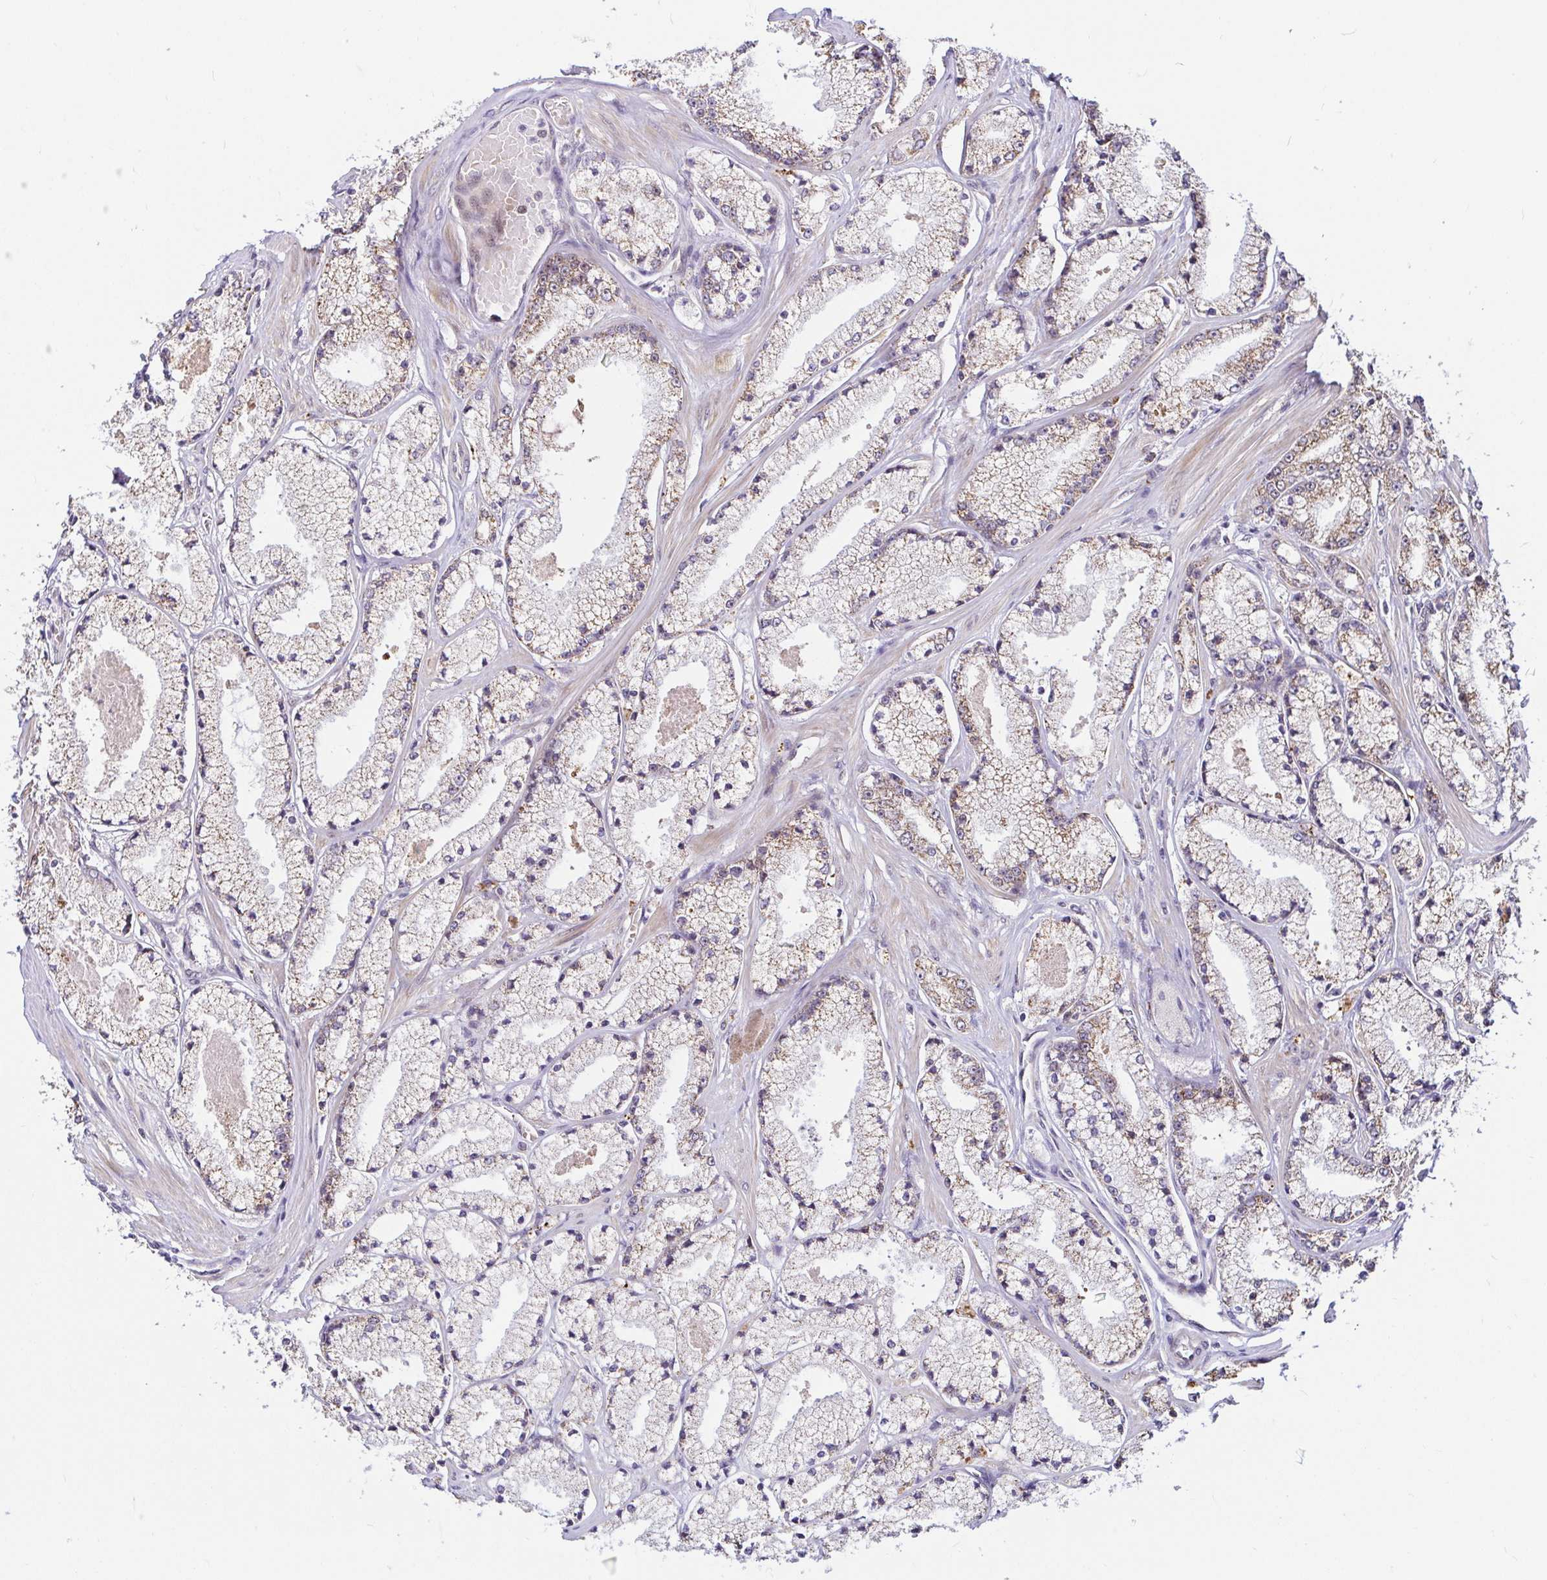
{"staining": {"intensity": "weak", "quantity": "25%-75%", "location": "cytoplasmic/membranous"}, "tissue": "prostate cancer", "cell_type": "Tumor cells", "image_type": "cancer", "snomed": [{"axis": "morphology", "description": "Adenocarcinoma, High grade"}, {"axis": "topography", "description": "Prostate"}], "caption": "An IHC photomicrograph of neoplastic tissue is shown. Protein staining in brown highlights weak cytoplasmic/membranous positivity in prostate high-grade adenocarcinoma within tumor cells.", "gene": "TIMM50", "patient": {"sex": "male", "age": 63}}